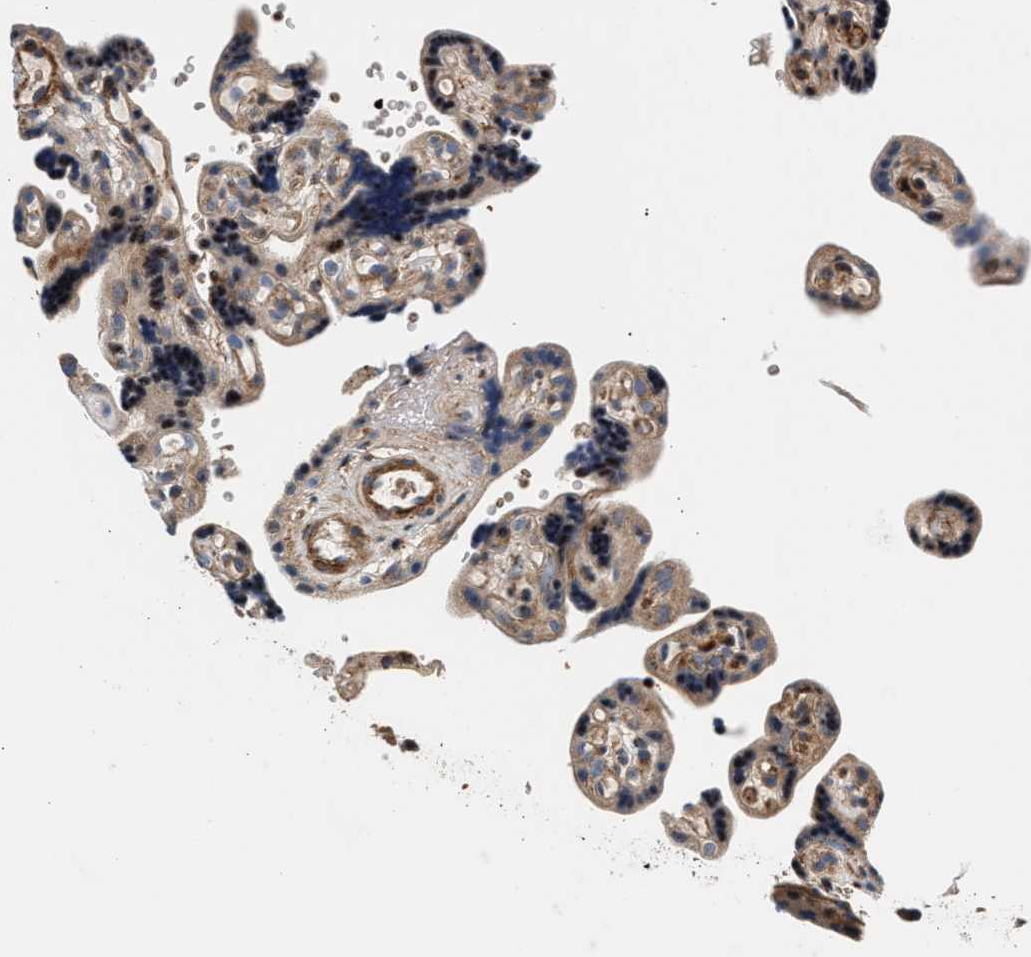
{"staining": {"intensity": "weak", "quantity": ">75%", "location": "cytoplasmic/membranous"}, "tissue": "placenta", "cell_type": "Trophoblastic cells", "image_type": "normal", "snomed": [{"axis": "morphology", "description": "Normal tissue, NOS"}, {"axis": "topography", "description": "Placenta"}], "caption": "Protein staining exhibits weak cytoplasmic/membranous expression in approximately >75% of trophoblastic cells in unremarkable placenta. (DAB (3,3'-diaminobenzidine) = brown stain, brightfield microscopy at high magnification).", "gene": "SGK1", "patient": {"sex": "female", "age": 30}}